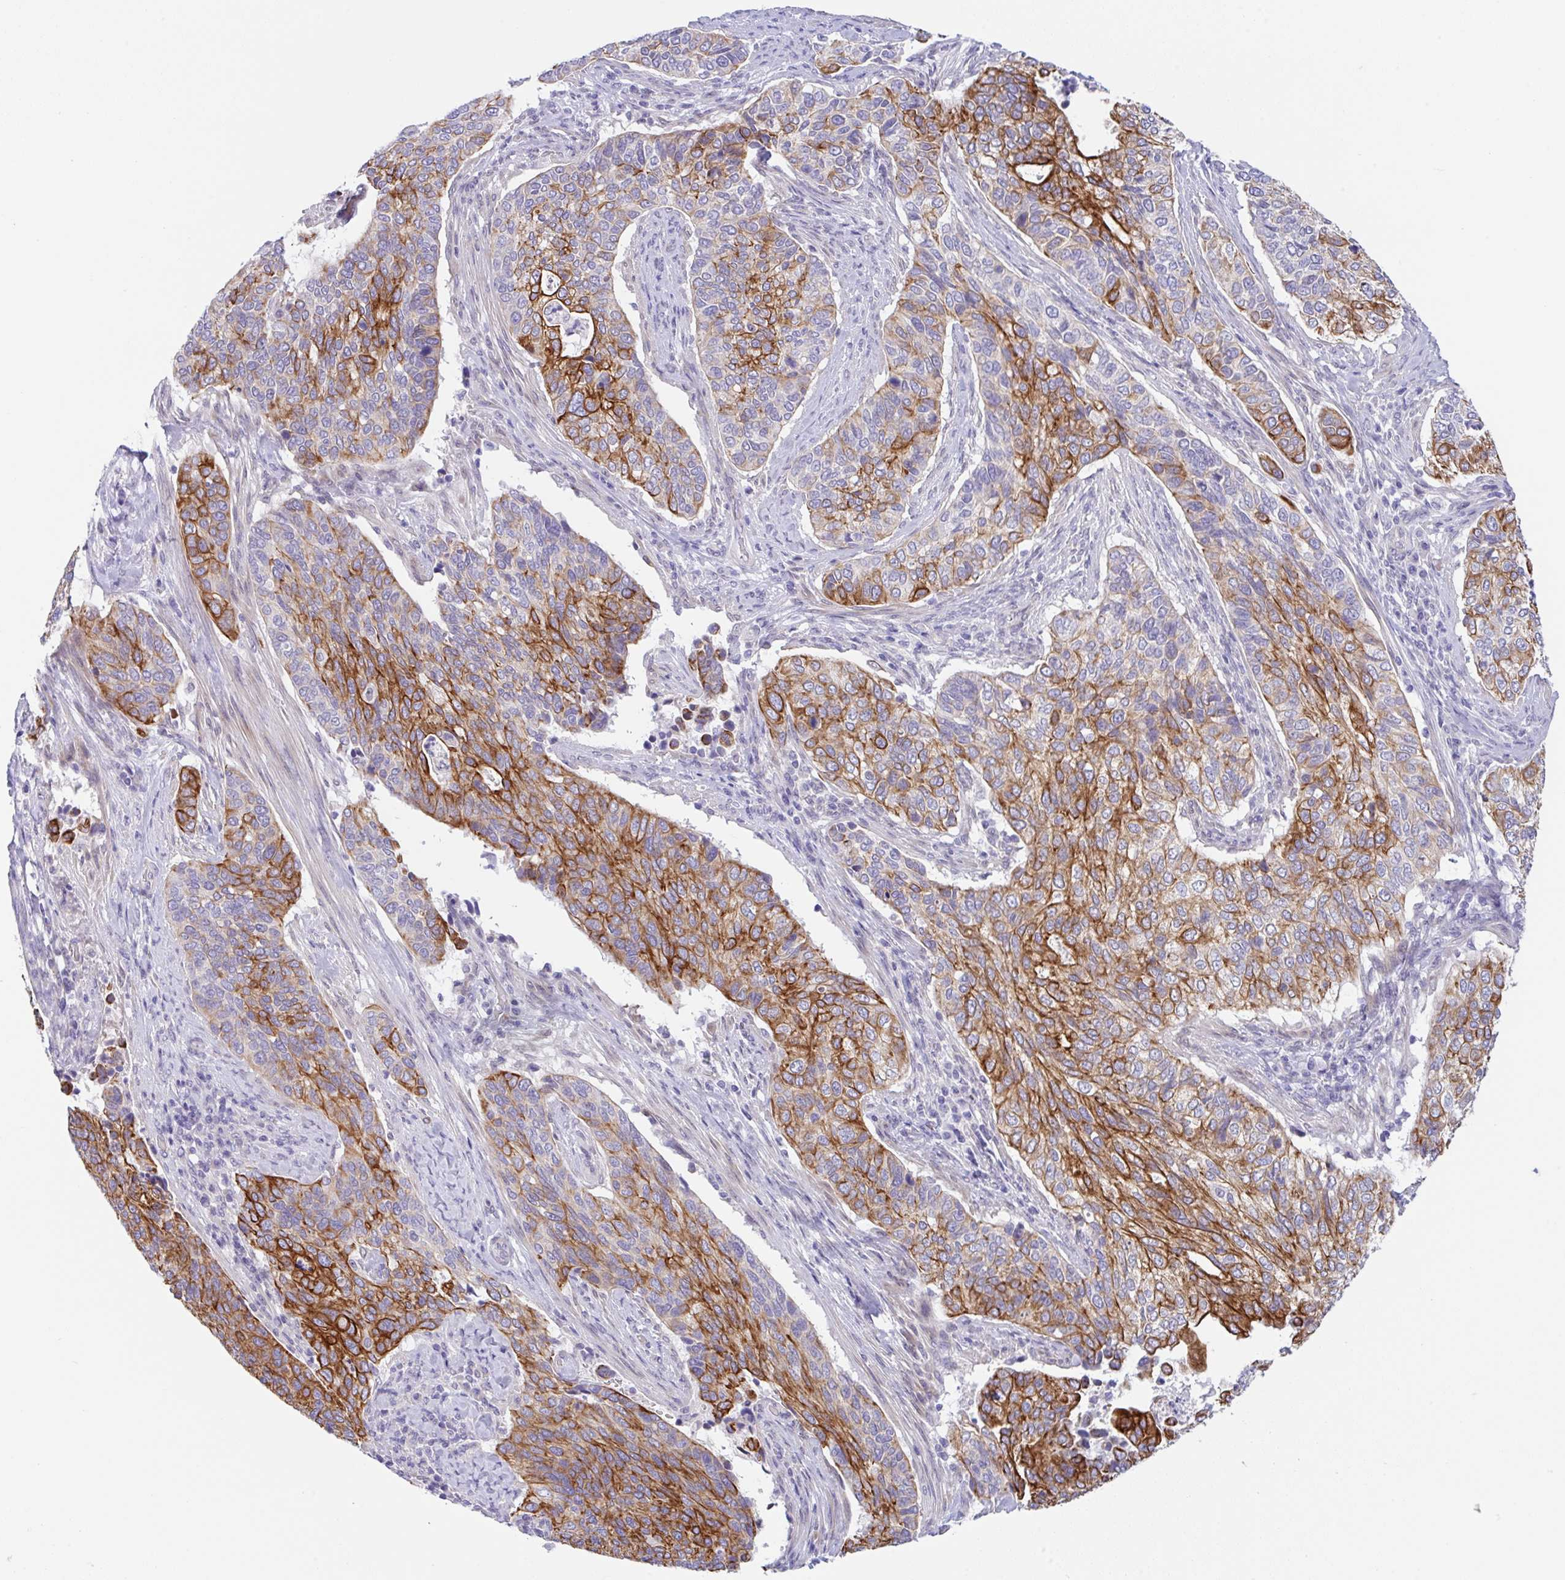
{"staining": {"intensity": "strong", "quantity": "25%-75%", "location": "cytoplasmic/membranous"}, "tissue": "cervical cancer", "cell_type": "Tumor cells", "image_type": "cancer", "snomed": [{"axis": "morphology", "description": "Squamous cell carcinoma, NOS"}, {"axis": "topography", "description": "Cervix"}], "caption": "Immunohistochemical staining of human cervical cancer shows high levels of strong cytoplasmic/membranous staining in about 25%-75% of tumor cells.", "gene": "TRAF4", "patient": {"sex": "female", "age": 38}}